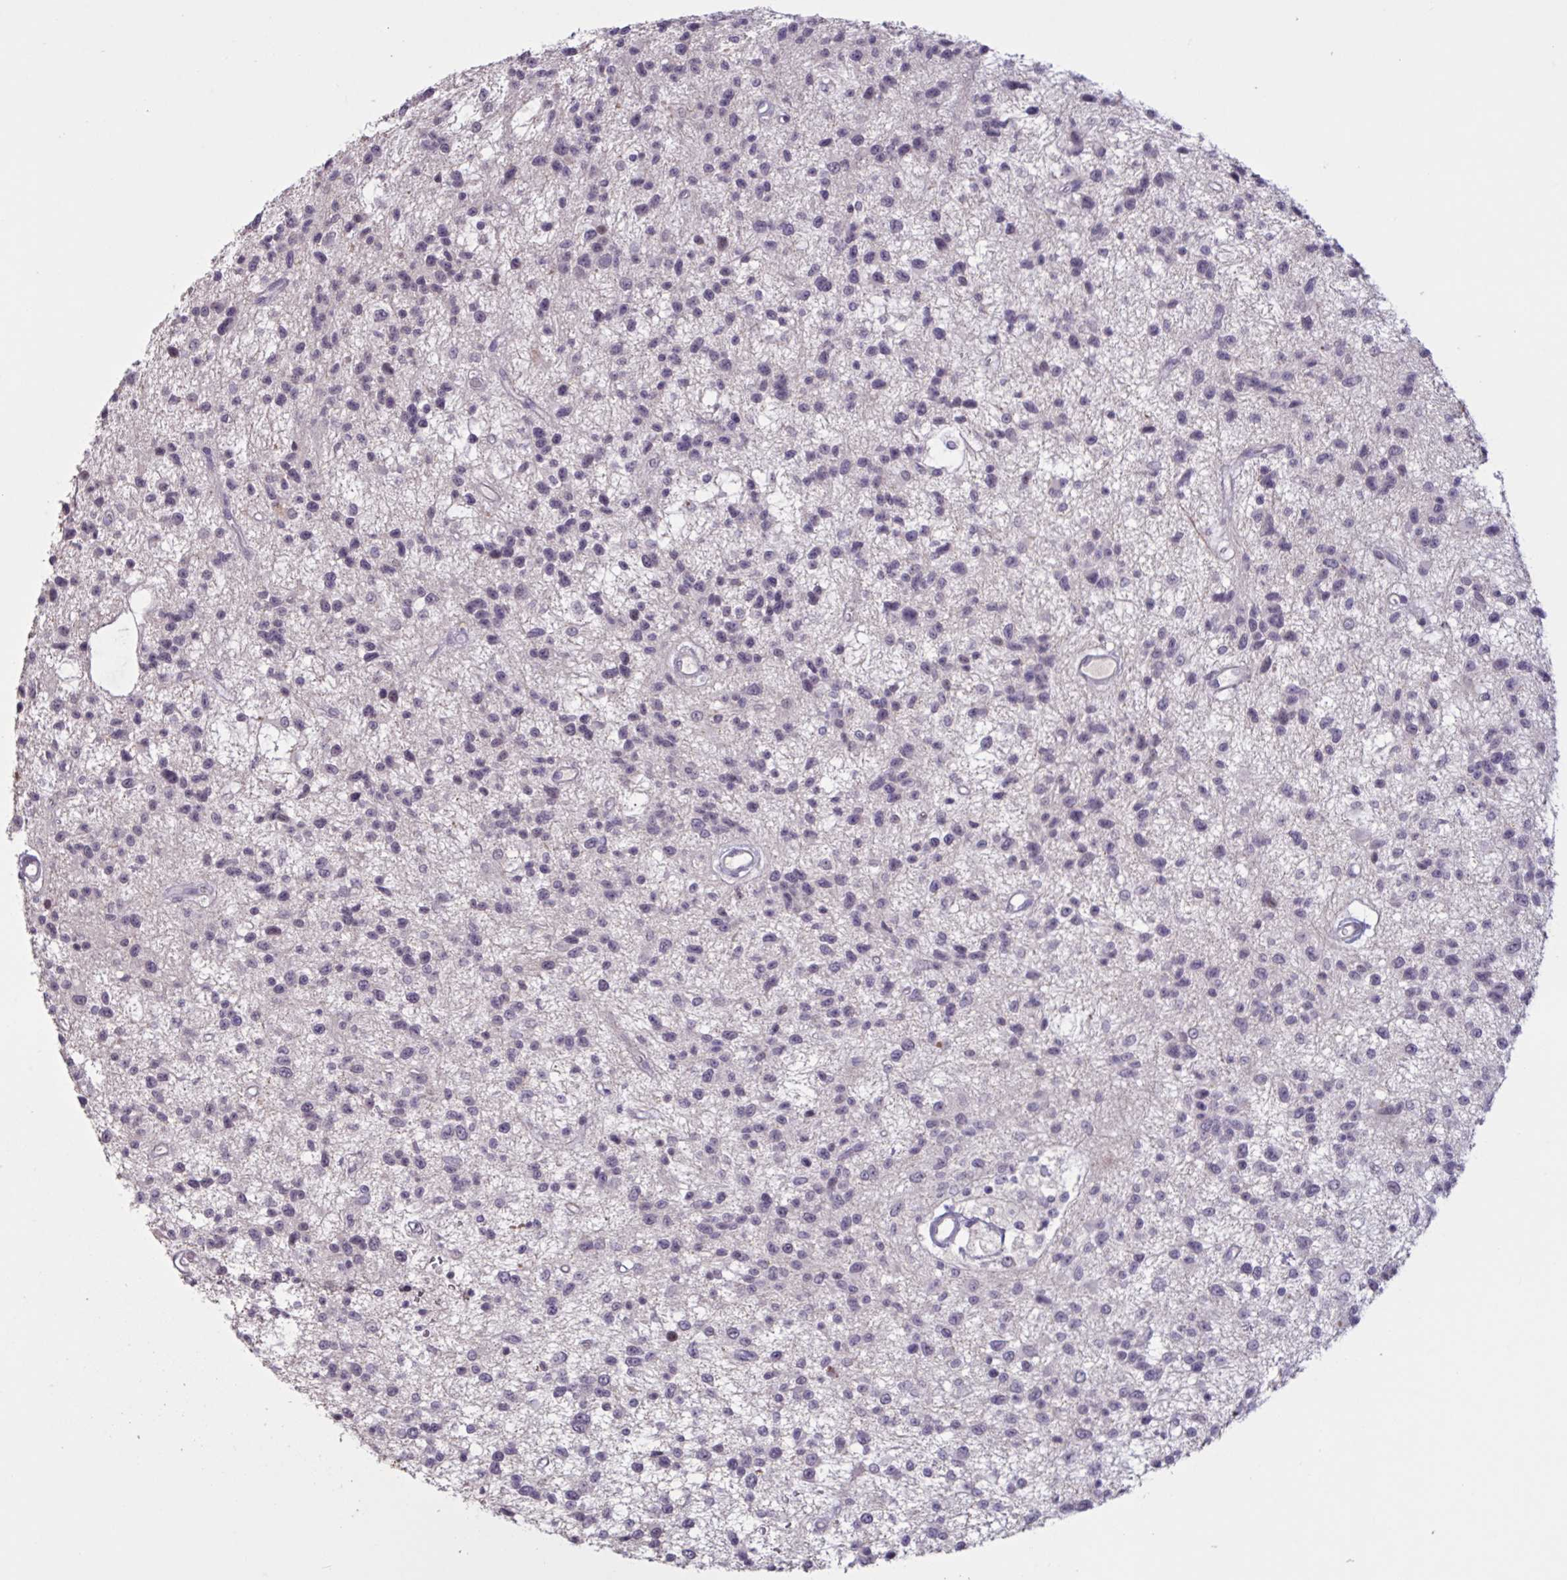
{"staining": {"intensity": "negative", "quantity": "none", "location": "none"}, "tissue": "glioma", "cell_type": "Tumor cells", "image_type": "cancer", "snomed": [{"axis": "morphology", "description": "Glioma, malignant, Low grade"}, {"axis": "topography", "description": "Brain"}], "caption": "High power microscopy micrograph of an IHC histopathology image of glioma, revealing no significant staining in tumor cells.", "gene": "RFPL4B", "patient": {"sex": "male", "age": 43}}